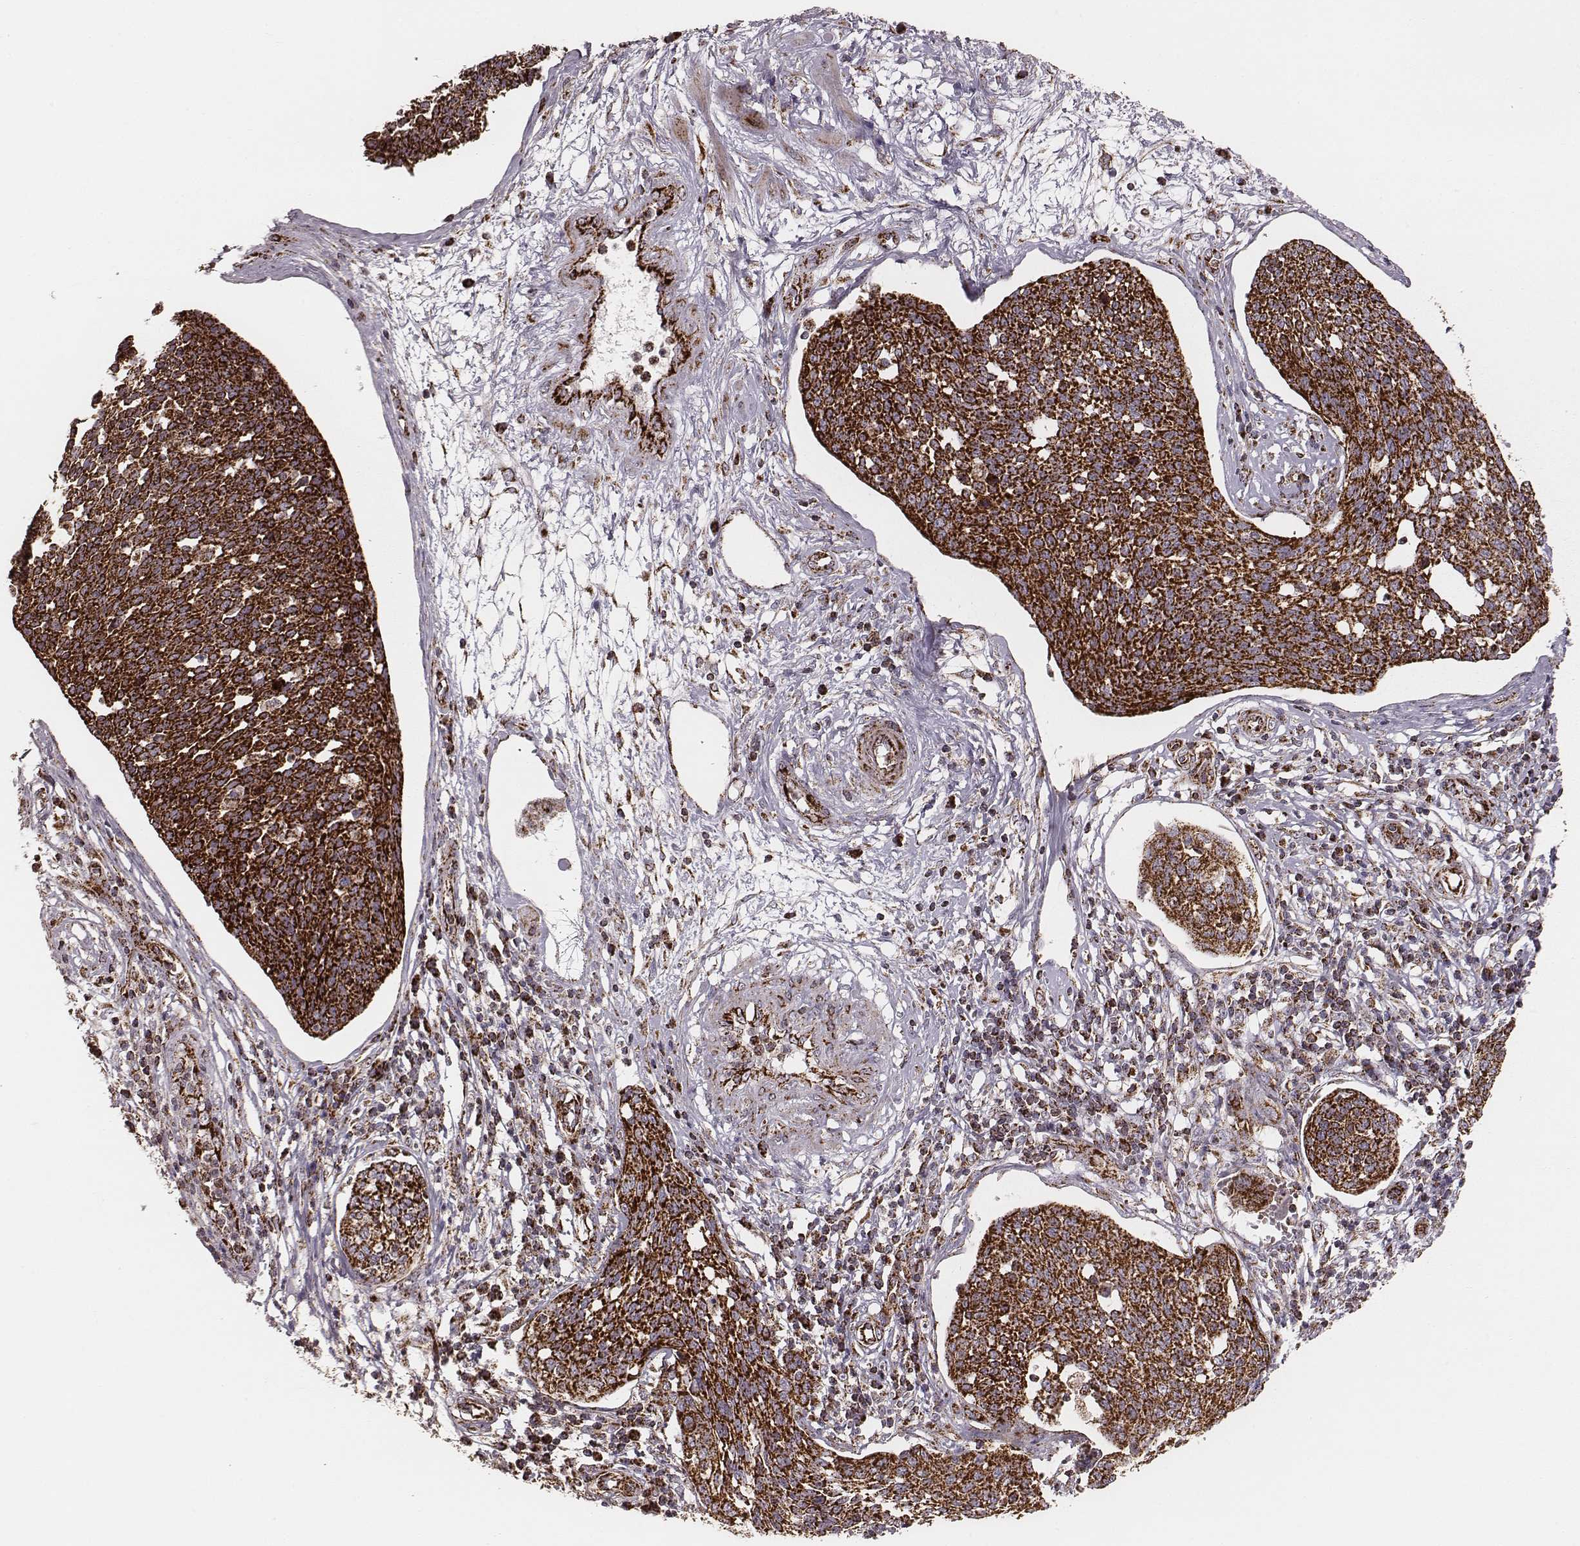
{"staining": {"intensity": "strong", "quantity": ">75%", "location": "cytoplasmic/membranous"}, "tissue": "cervical cancer", "cell_type": "Tumor cells", "image_type": "cancer", "snomed": [{"axis": "morphology", "description": "Squamous cell carcinoma, NOS"}, {"axis": "topography", "description": "Cervix"}], "caption": "Brown immunohistochemical staining in human cervical squamous cell carcinoma reveals strong cytoplasmic/membranous positivity in approximately >75% of tumor cells.", "gene": "TUFM", "patient": {"sex": "female", "age": 34}}